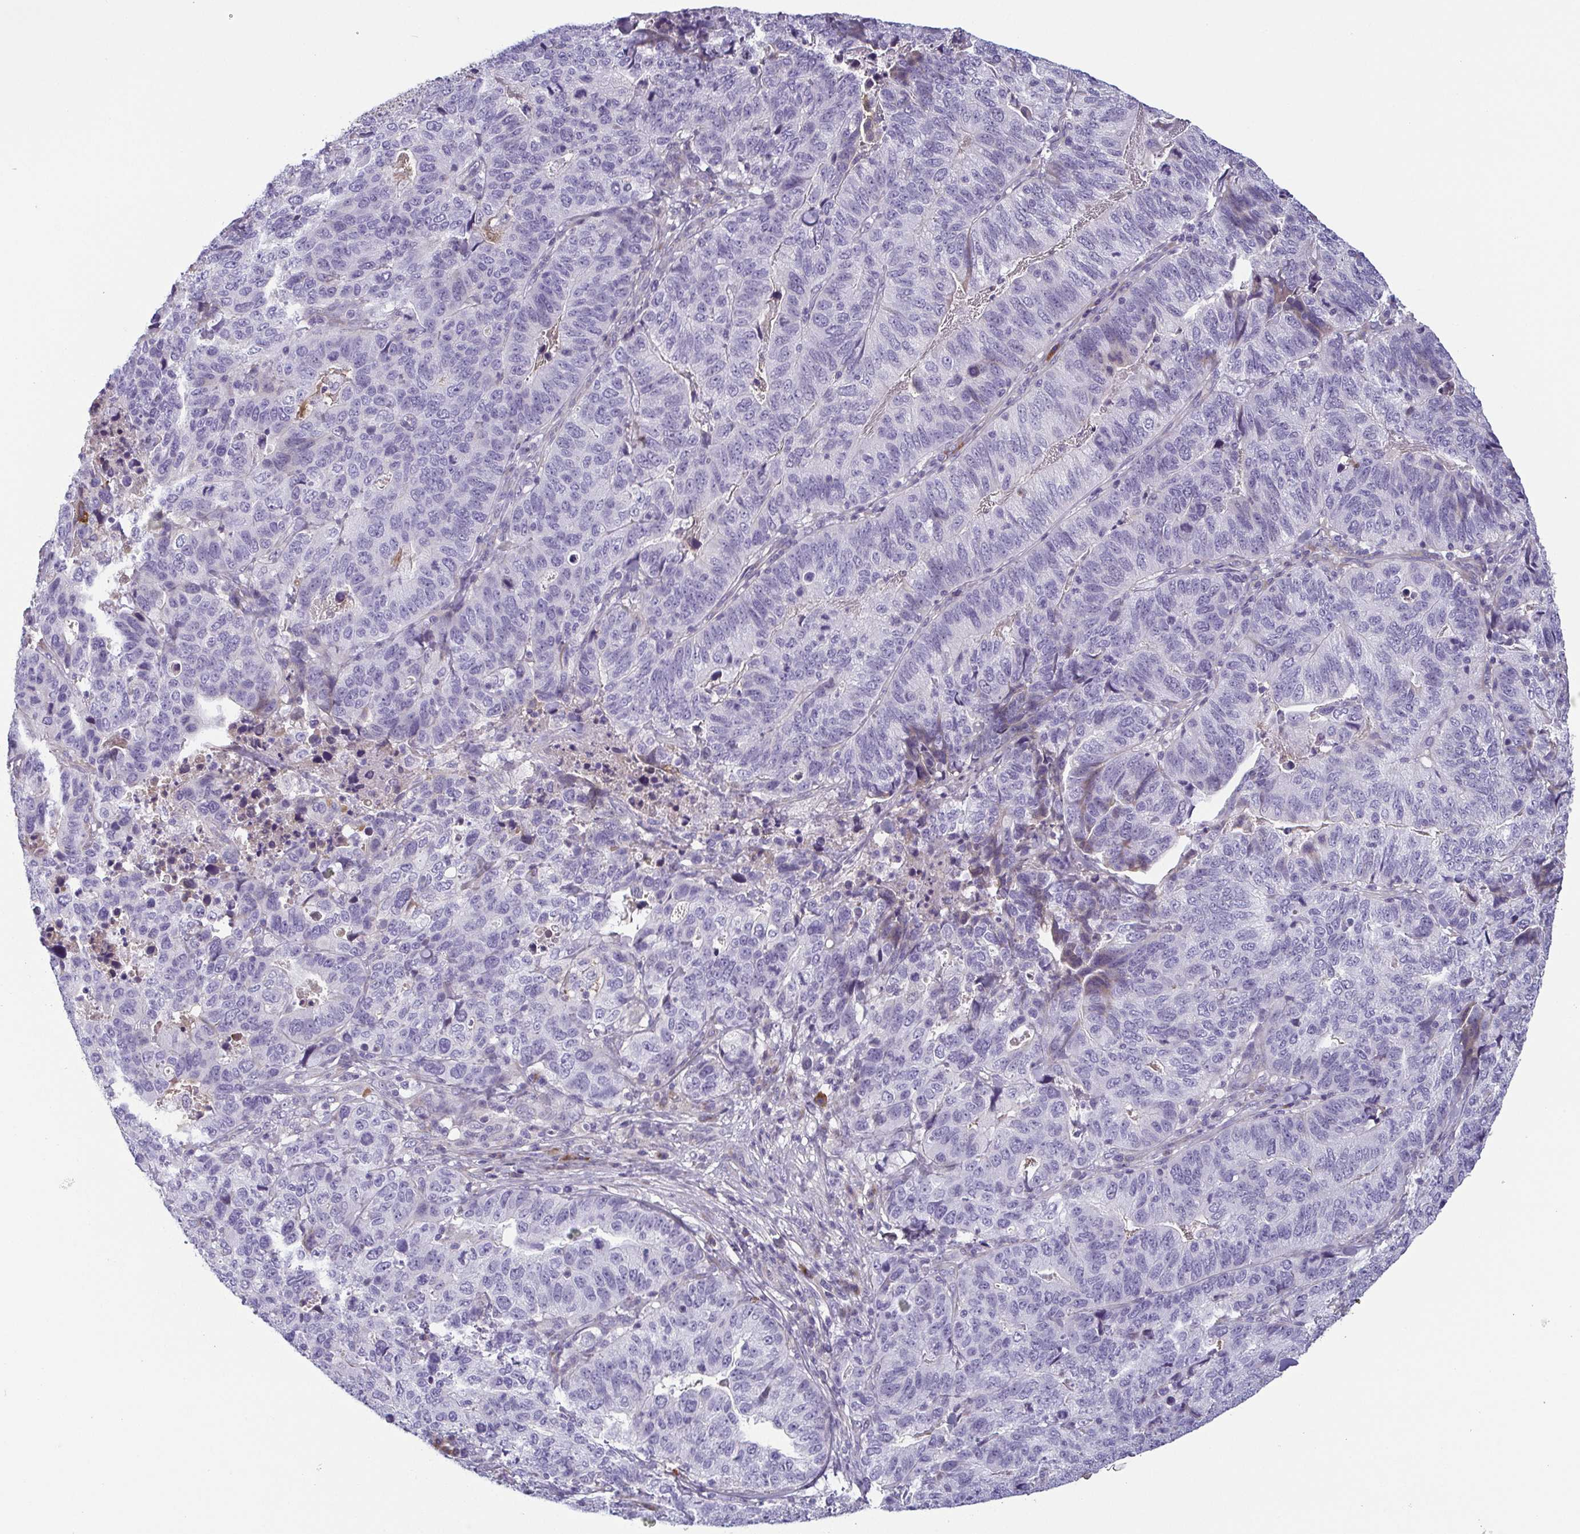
{"staining": {"intensity": "negative", "quantity": "none", "location": "none"}, "tissue": "stomach cancer", "cell_type": "Tumor cells", "image_type": "cancer", "snomed": [{"axis": "morphology", "description": "Adenocarcinoma, NOS"}, {"axis": "topography", "description": "Stomach, upper"}], "caption": "Tumor cells show no significant protein positivity in stomach cancer (adenocarcinoma).", "gene": "ECM1", "patient": {"sex": "female", "age": 67}}